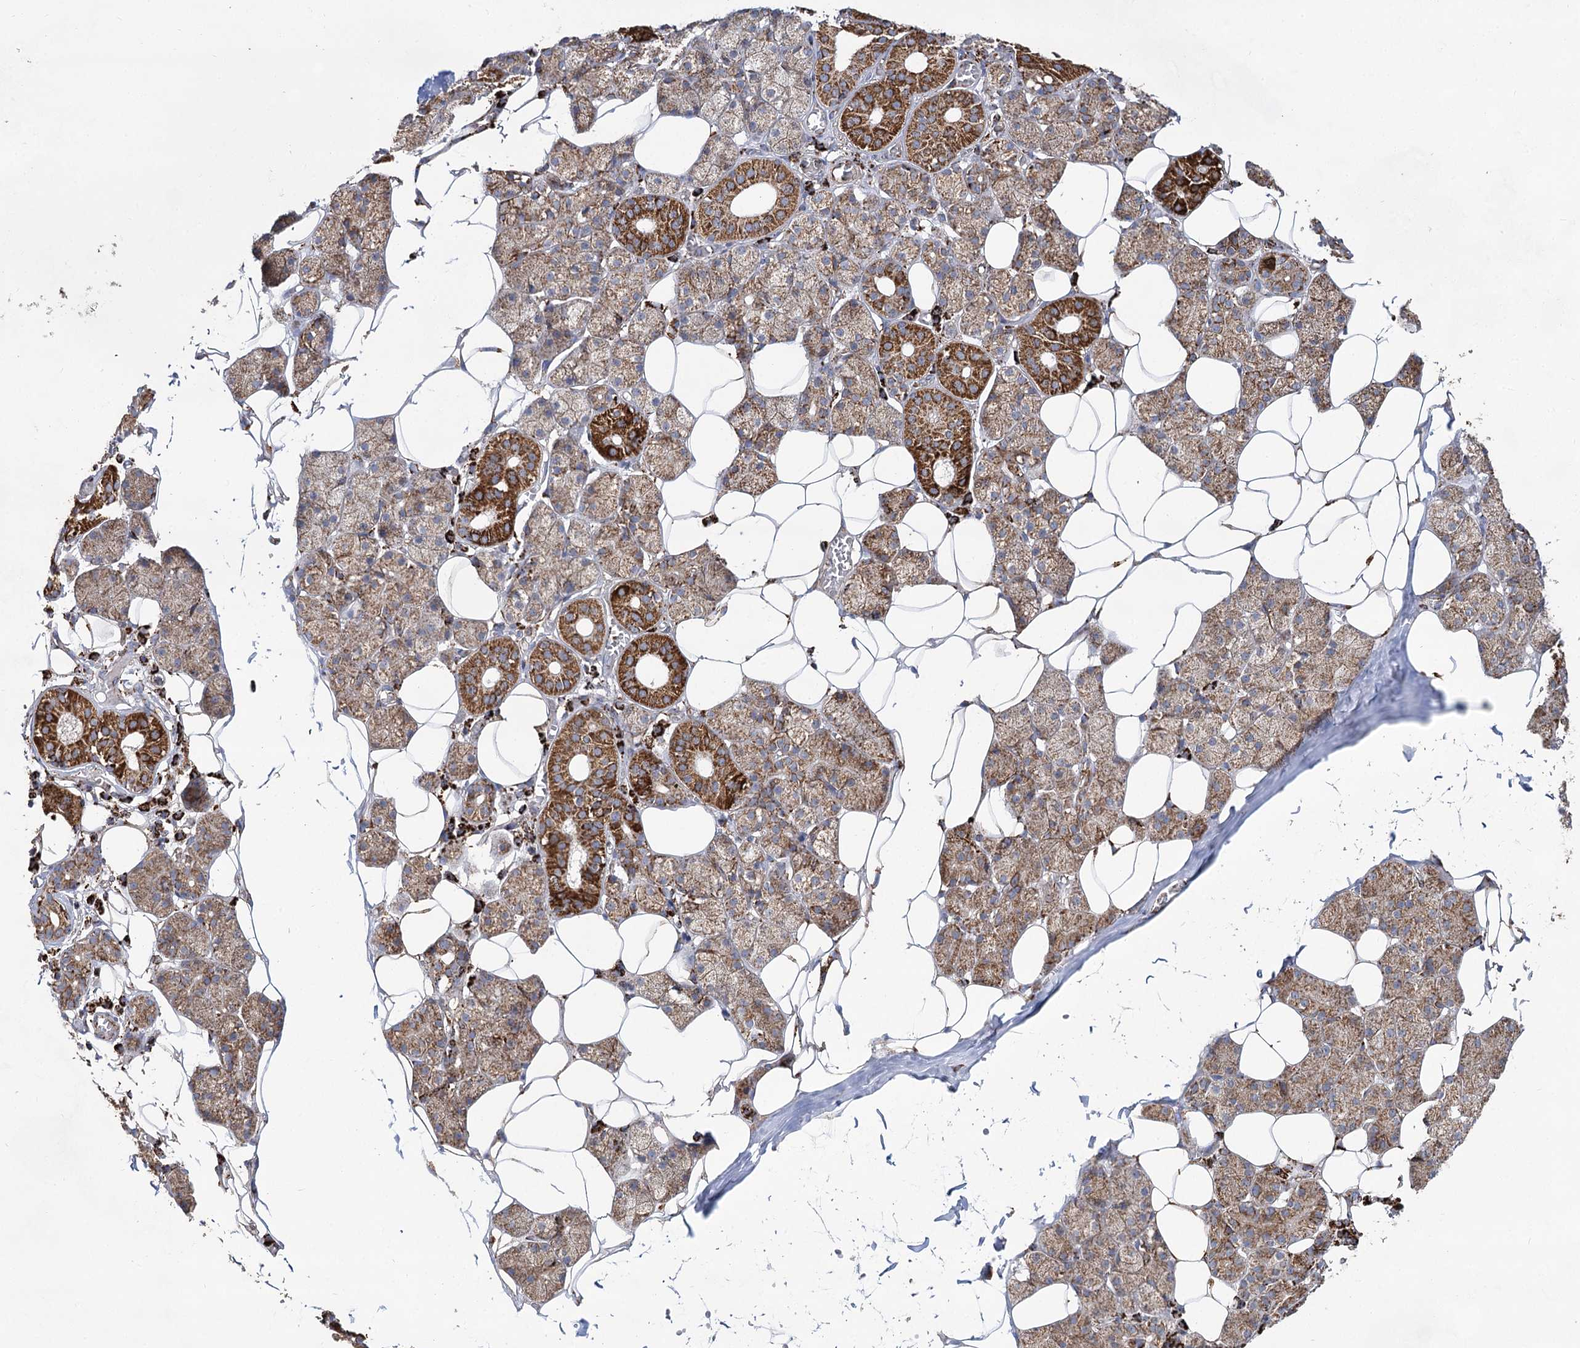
{"staining": {"intensity": "strong", "quantity": "25%-75%", "location": "cytoplasmic/membranous"}, "tissue": "salivary gland", "cell_type": "Glandular cells", "image_type": "normal", "snomed": [{"axis": "morphology", "description": "Normal tissue, NOS"}, {"axis": "topography", "description": "Salivary gland"}], "caption": "Strong cytoplasmic/membranous expression is identified in approximately 25%-75% of glandular cells in normal salivary gland.", "gene": "NADK2", "patient": {"sex": "female", "age": 33}}